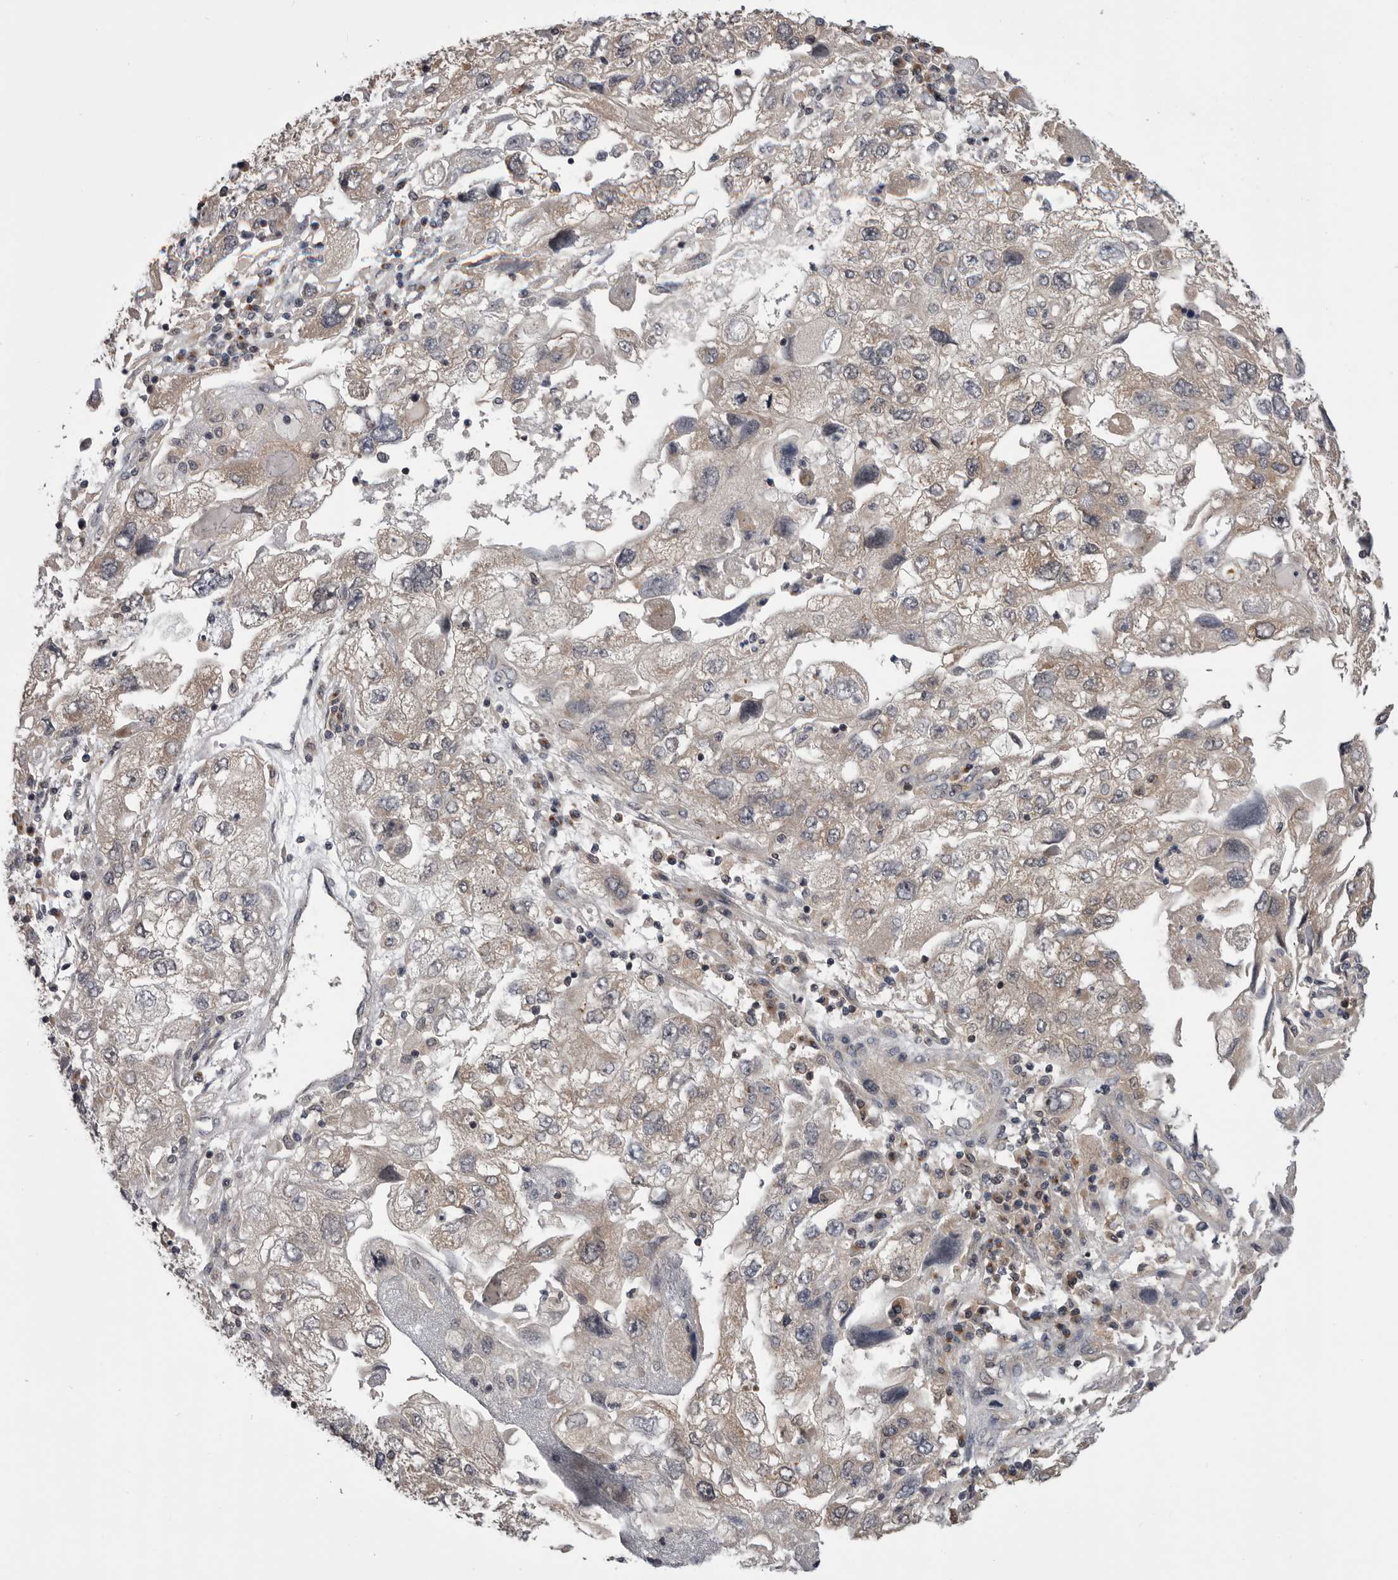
{"staining": {"intensity": "negative", "quantity": "none", "location": "none"}, "tissue": "endometrial cancer", "cell_type": "Tumor cells", "image_type": "cancer", "snomed": [{"axis": "morphology", "description": "Adenocarcinoma, NOS"}, {"axis": "topography", "description": "Endometrium"}], "caption": "Immunohistochemistry of endometrial adenocarcinoma displays no positivity in tumor cells.", "gene": "MAPK13", "patient": {"sex": "female", "age": 49}}